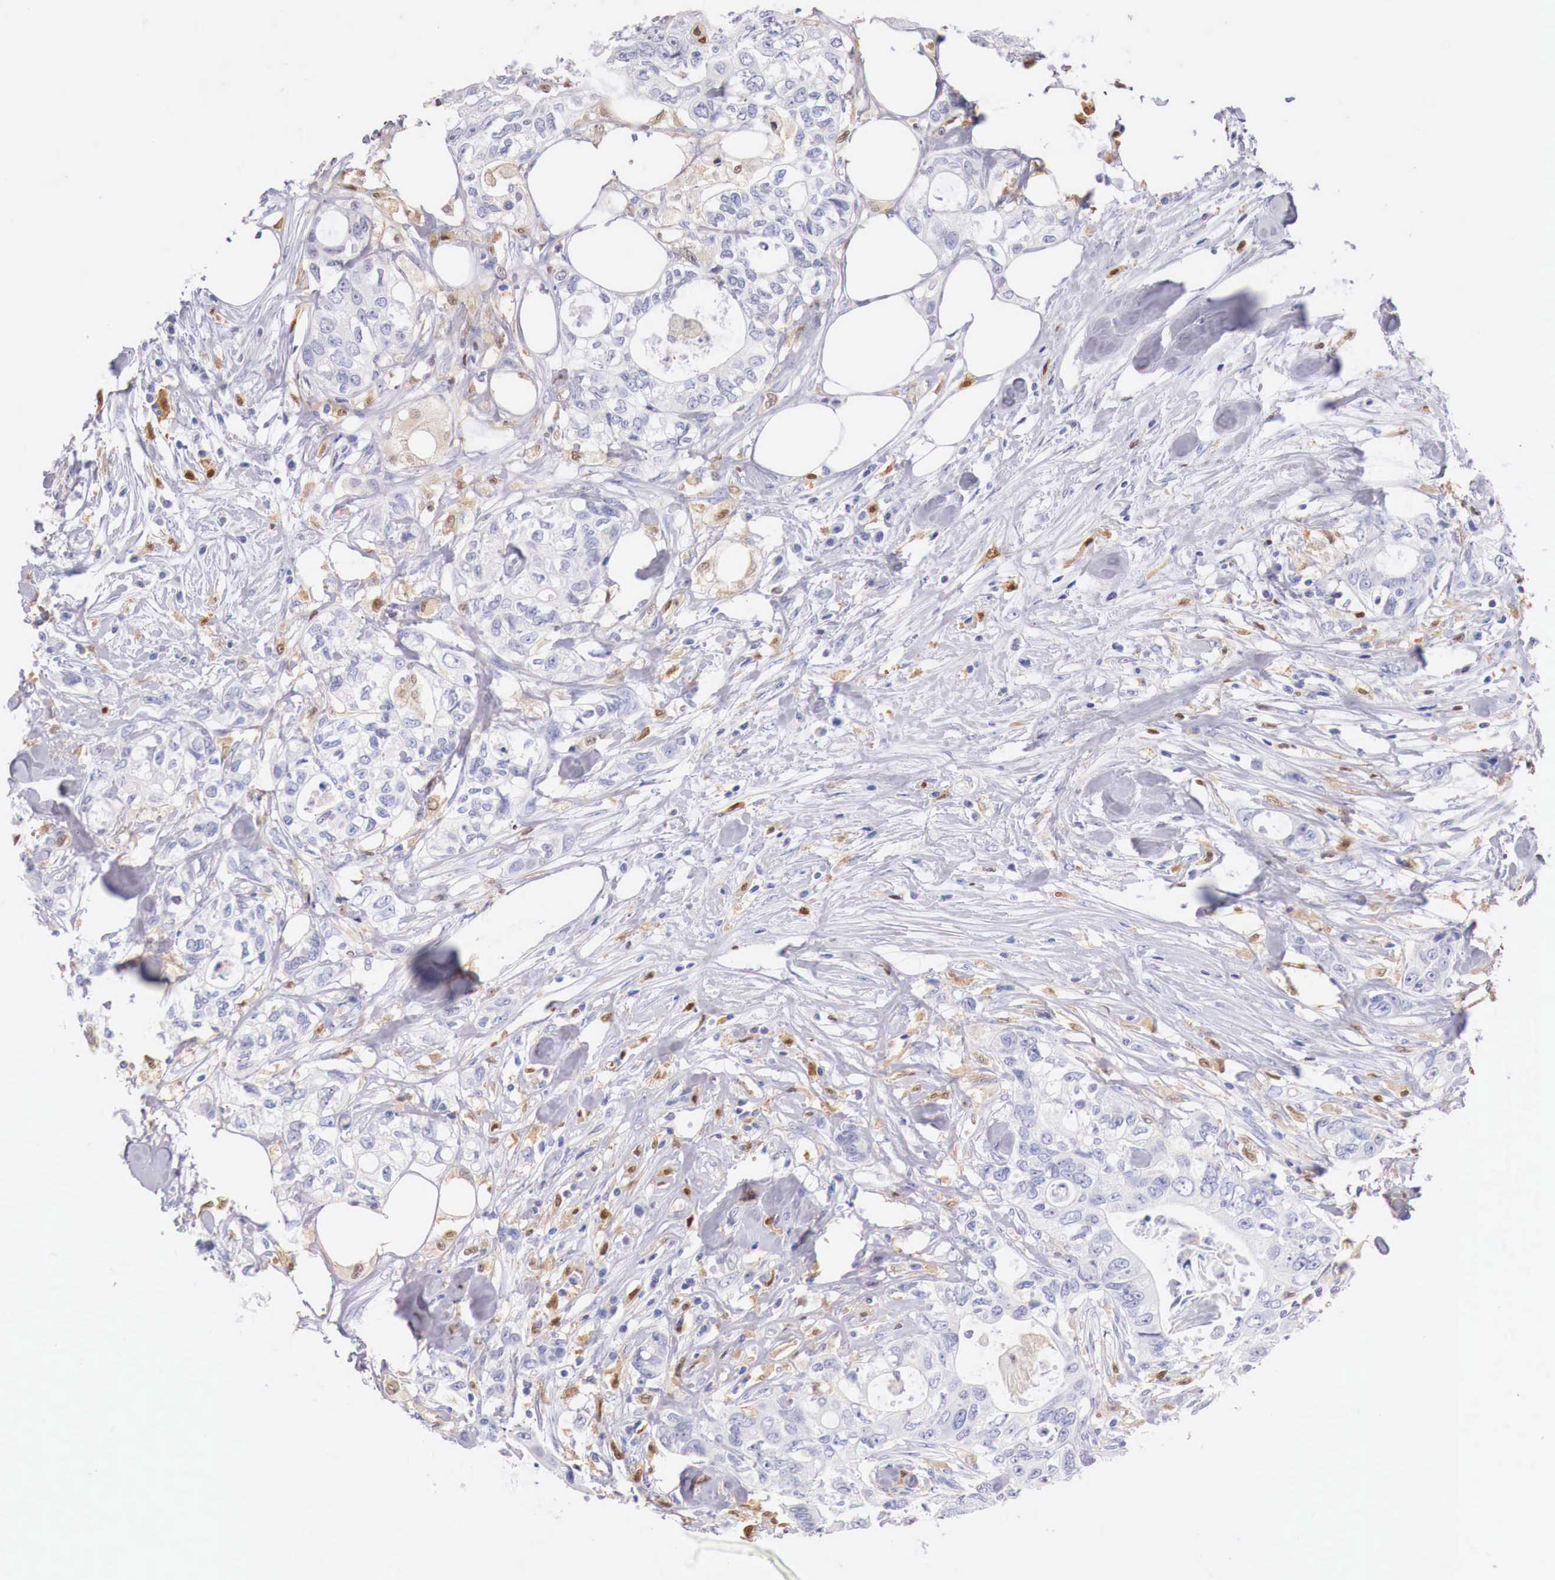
{"staining": {"intensity": "negative", "quantity": "none", "location": "none"}, "tissue": "colorectal cancer", "cell_type": "Tumor cells", "image_type": "cancer", "snomed": [{"axis": "morphology", "description": "Adenocarcinoma, NOS"}, {"axis": "topography", "description": "Rectum"}], "caption": "Adenocarcinoma (colorectal) was stained to show a protein in brown. There is no significant positivity in tumor cells.", "gene": "RENBP", "patient": {"sex": "female", "age": 57}}